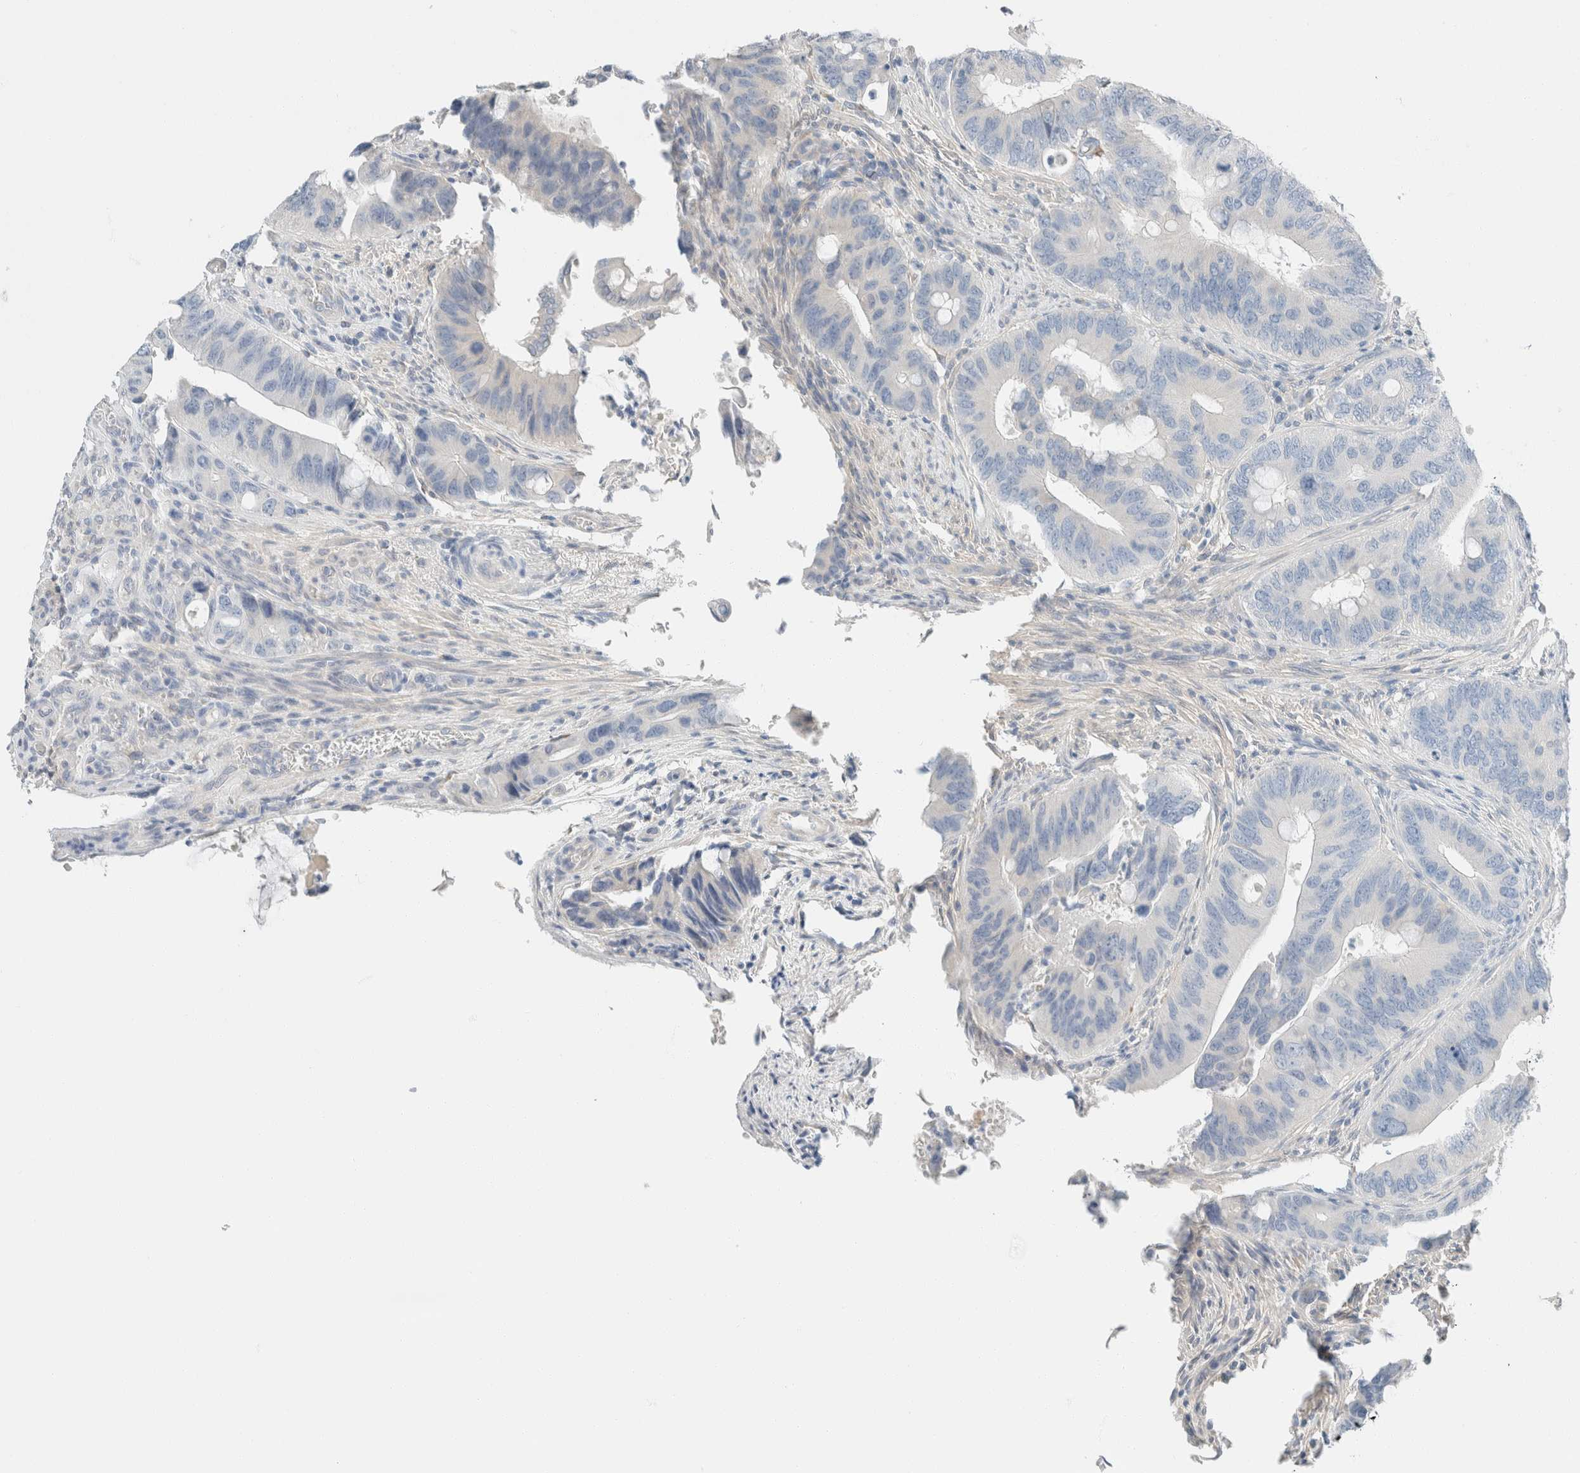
{"staining": {"intensity": "negative", "quantity": "none", "location": "none"}, "tissue": "colorectal cancer", "cell_type": "Tumor cells", "image_type": "cancer", "snomed": [{"axis": "morphology", "description": "Adenocarcinoma, NOS"}, {"axis": "topography", "description": "Colon"}], "caption": "High magnification brightfield microscopy of colorectal cancer (adenocarcinoma) stained with DAB (brown) and counterstained with hematoxylin (blue): tumor cells show no significant staining.", "gene": "PCM1", "patient": {"sex": "male", "age": 71}}